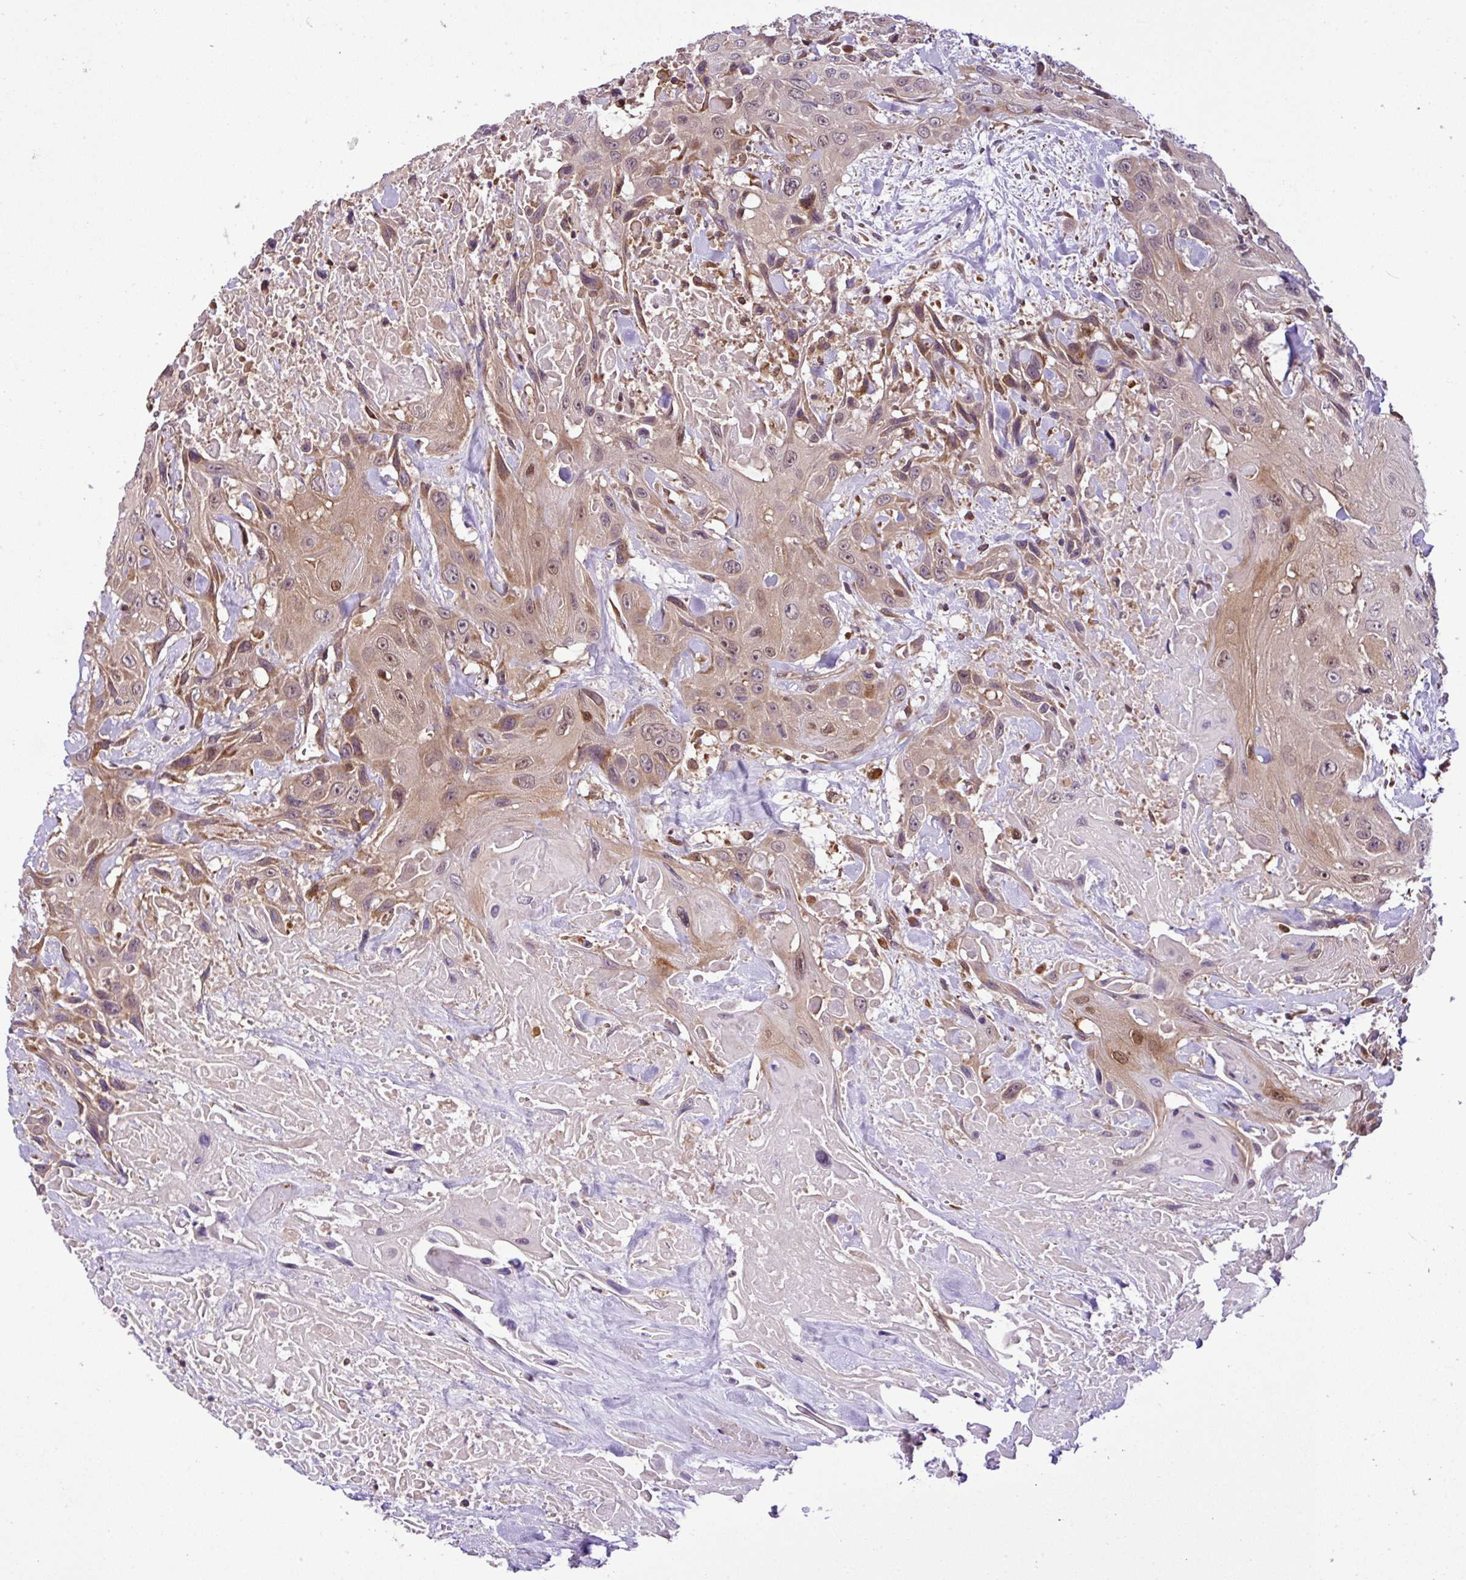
{"staining": {"intensity": "moderate", "quantity": ">75%", "location": "cytoplasmic/membranous,nuclear"}, "tissue": "head and neck cancer", "cell_type": "Tumor cells", "image_type": "cancer", "snomed": [{"axis": "morphology", "description": "Squamous cell carcinoma, NOS"}, {"axis": "topography", "description": "Head-Neck"}], "caption": "Moderate cytoplasmic/membranous and nuclear expression for a protein is seen in about >75% of tumor cells of squamous cell carcinoma (head and neck) using IHC.", "gene": "DLGAP4", "patient": {"sex": "male", "age": 81}}